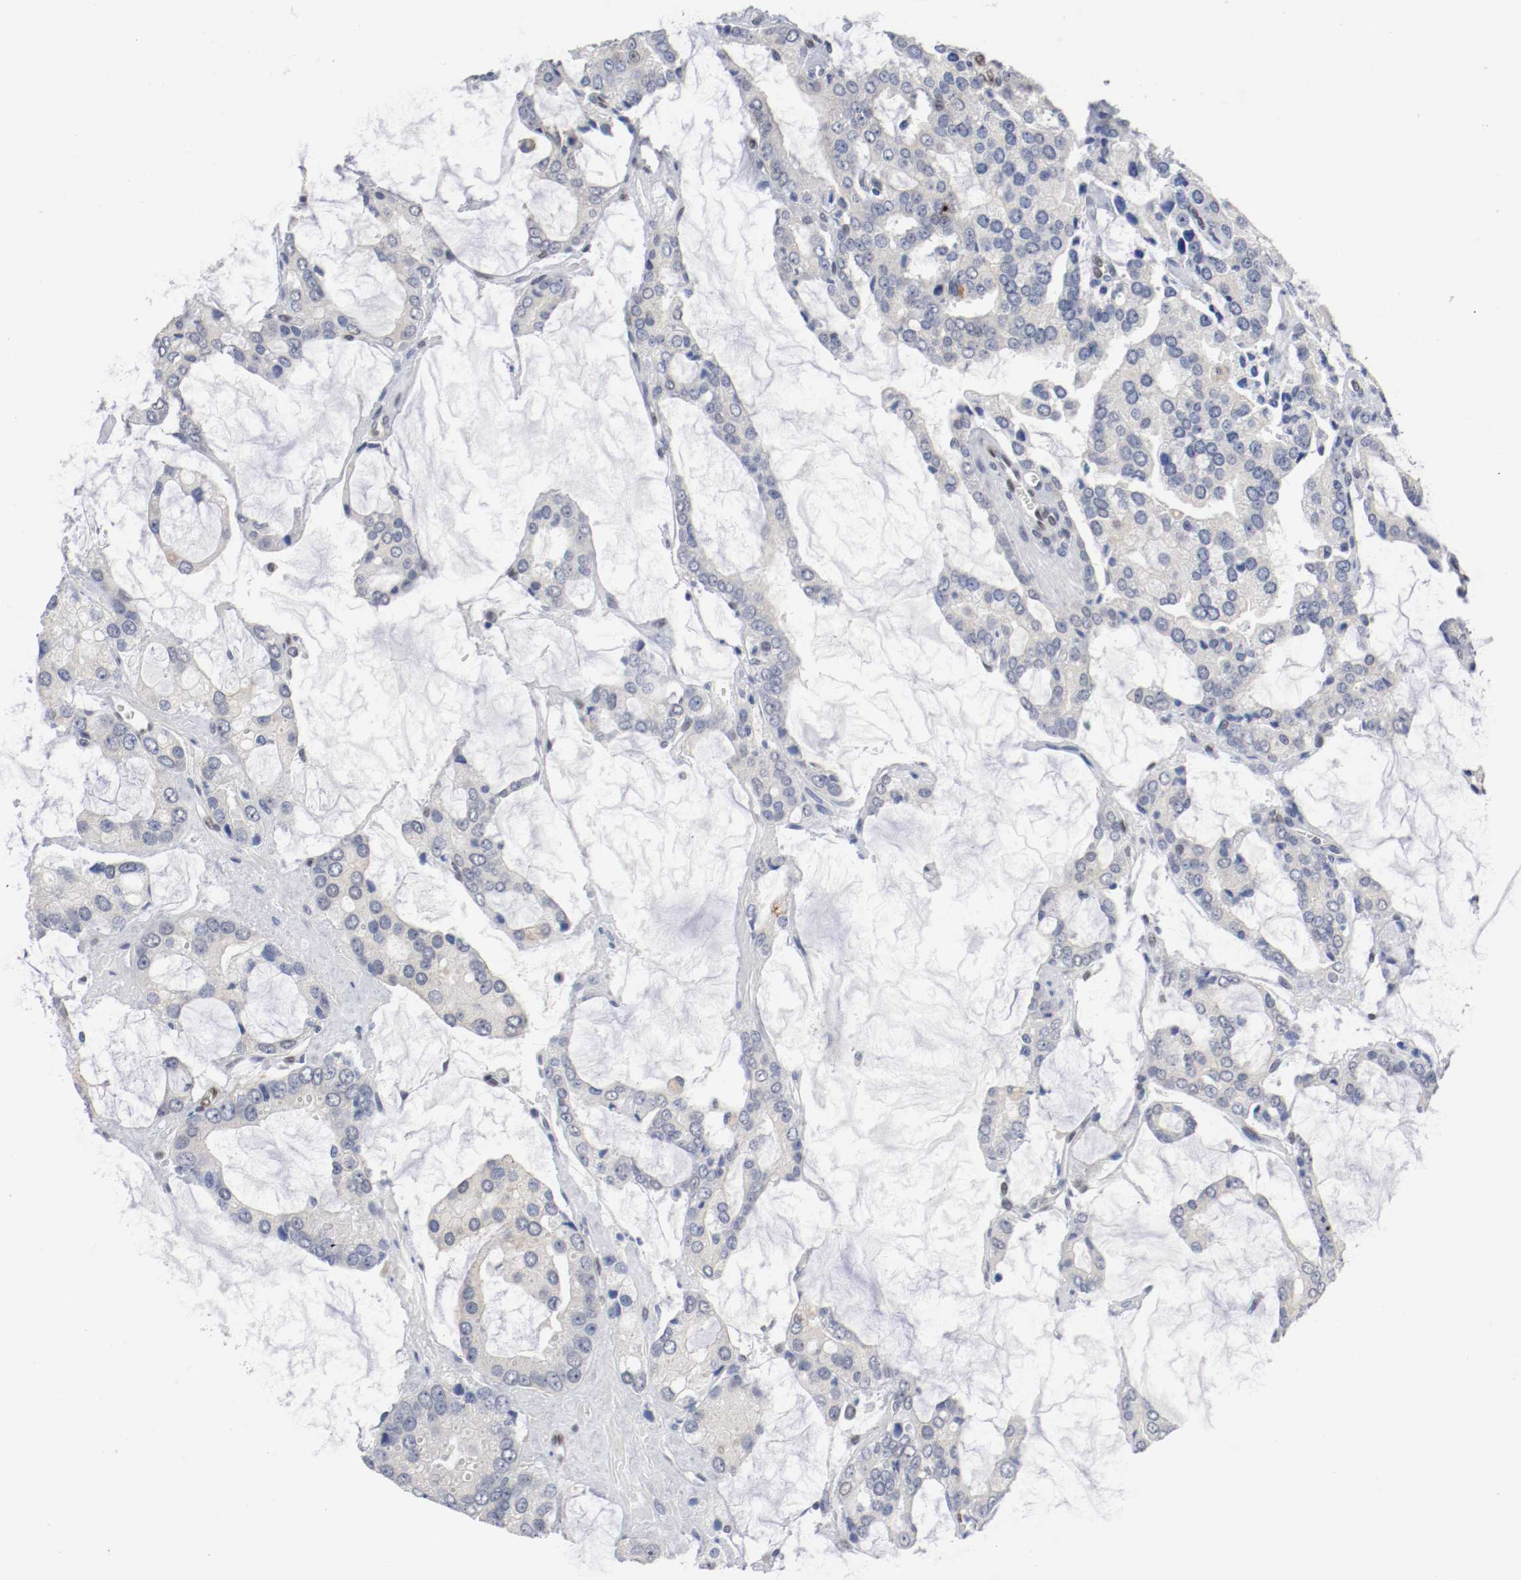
{"staining": {"intensity": "weak", "quantity": "<25%", "location": "cytoplasmic/membranous"}, "tissue": "prostate cancer", "cell_type": "Tumor cells", "image_type": "cancer", "snomed": [{"axis": "morphology", "description": "Adenocarcinoma, High grade"}, {"axis": "topography", "description": "Prostate"}], "caption": "The photomicrograph displays no staining of tumor cells in prostate cancer (adenocarcinoma (high-grade)).", "gene": "FOSL2", "patient": {"sex": "male", "age": 67}}